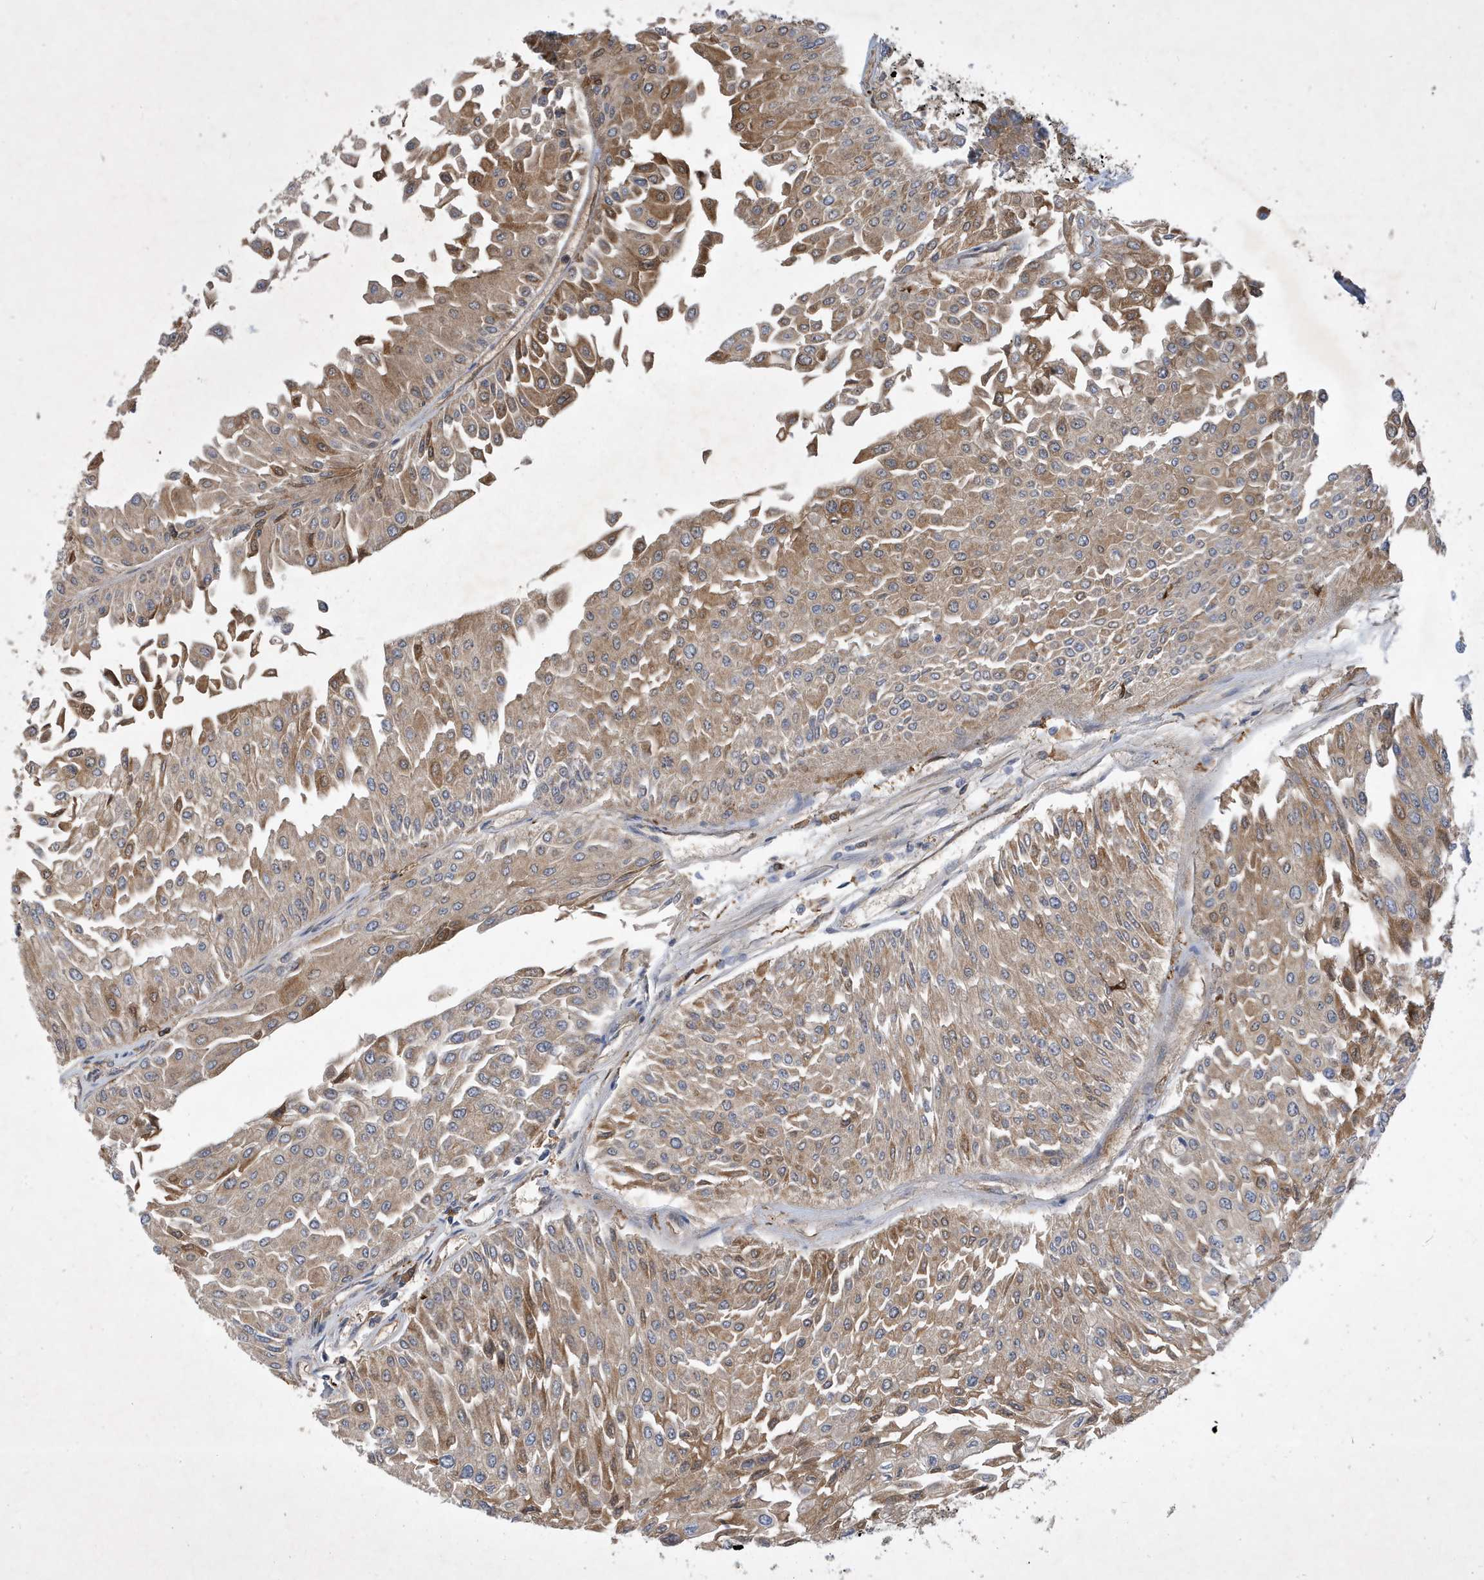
{"staining": {"intensity": "moderate", "quantity": ">75%", "location": "cytoplasmic/membranous"}, "tissue": "urothelial cancer", "cell_type": "Tumor cells", "image_type": "cancer", "snomed": [{"axis": "morphology", "description": "Urothelial carcinoma, Low grade"}, {"axis": "topography", "description": "Urinary bladder"}], "caption": "An image of human urothelial cancer stained for a protein exhibits moderate cytoplasmic/membranous brown staining in tumor cells.", "gene": "STK19", "patient": {"sex": "male", "age": 67}}